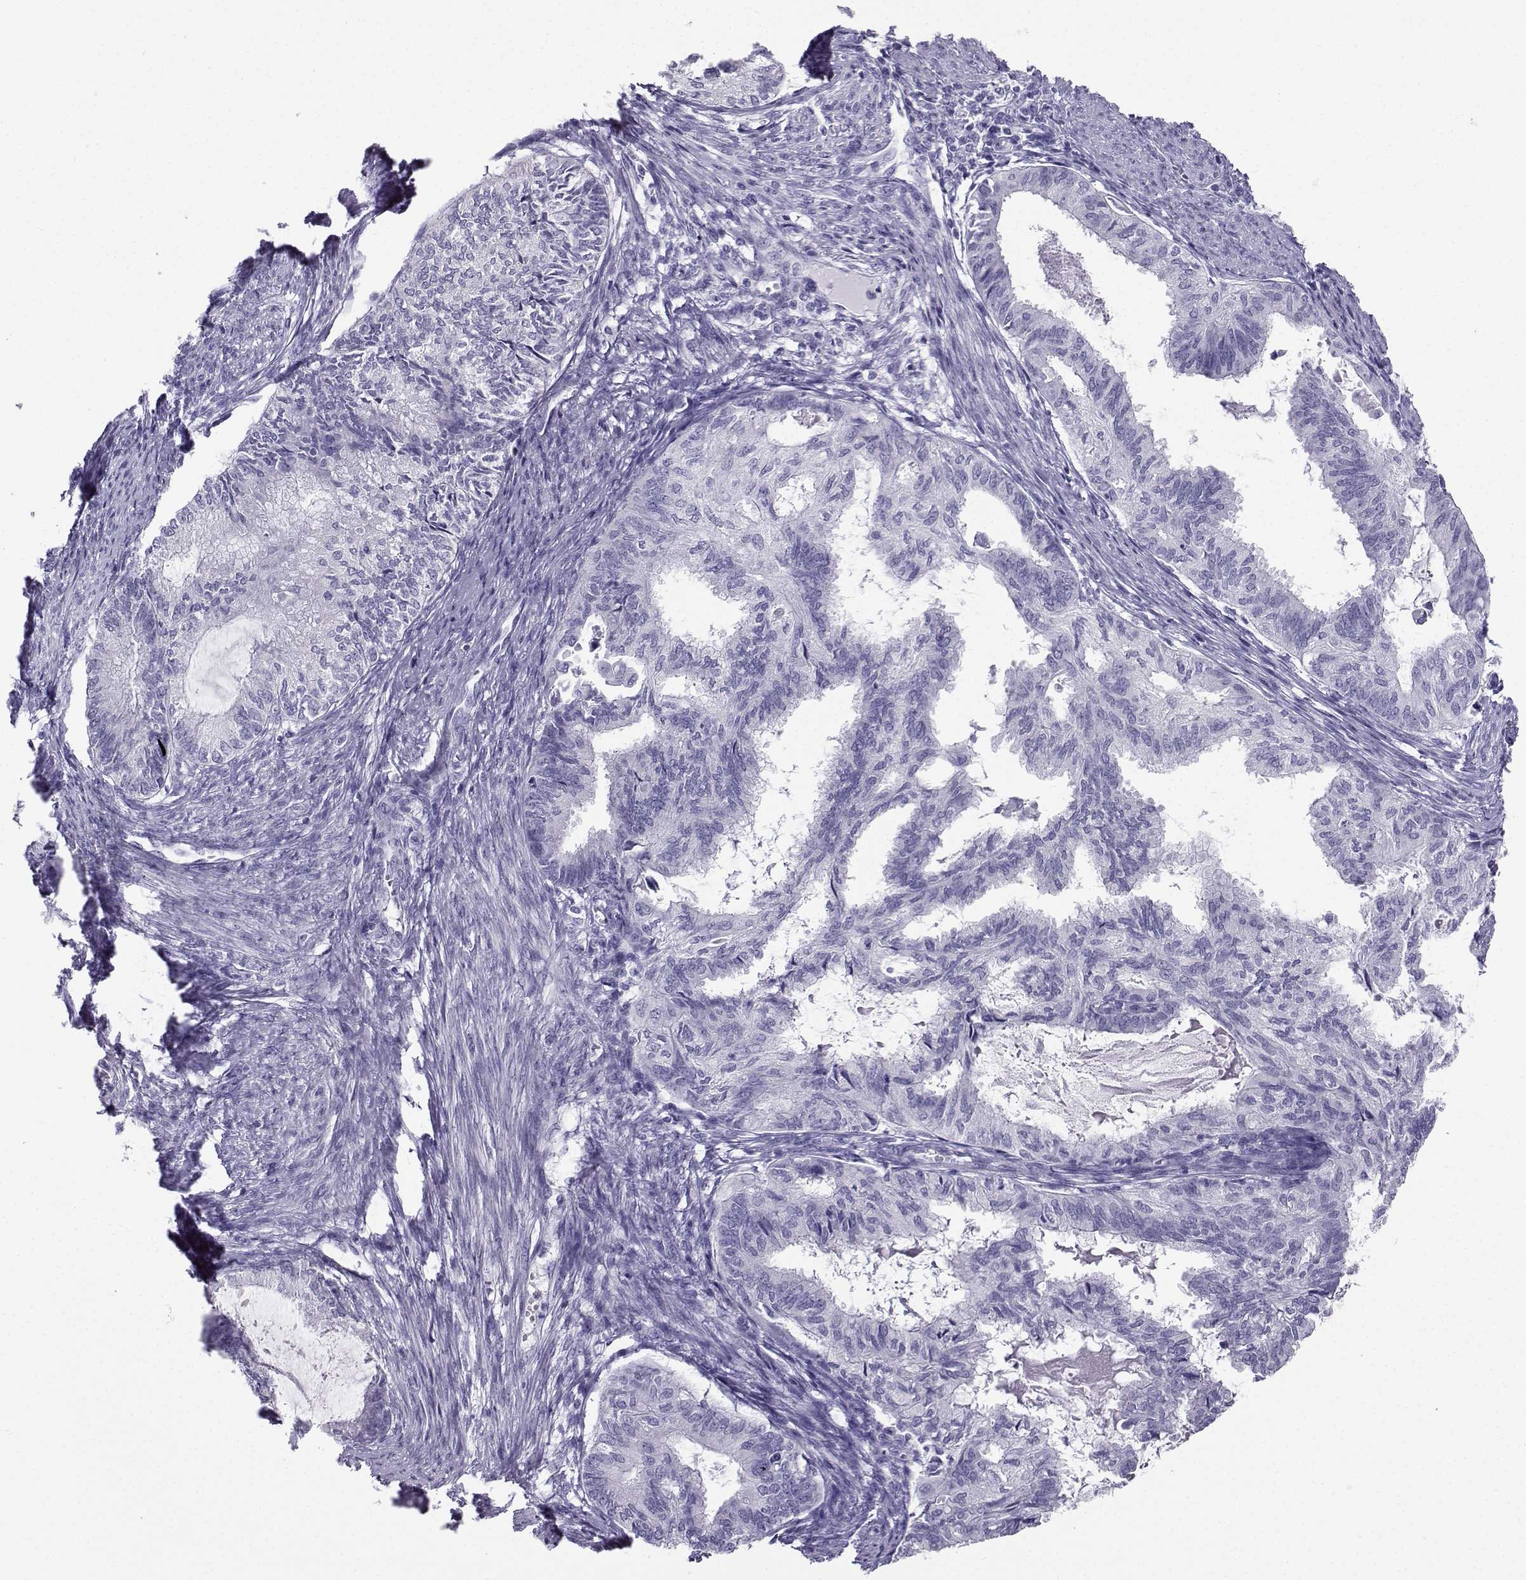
{"staining": {"intensity": "negative", "quantity": "none", "location": "none"}, "tissue": "endometrial cancer", "cell_type": "Tumor cells", "image_type": "cancer", "snomed": [{"axis": "morphology", "description": "Adenocarcinoma, NOS"}, {"axis": "topography", "description": "Endometrium"}], "caption": "There is no significant positivity in tumor cells of endometrial cancer (adenocarcinoma). Brightfield microscopy of immunohistochemistry stained with DAB (3,3'-diaminobenzidine) (brown) and hematoxylin (blue), captured at high magnification.", "gene": "NEFL", "patient": {"sex": "female", "age": 86}}